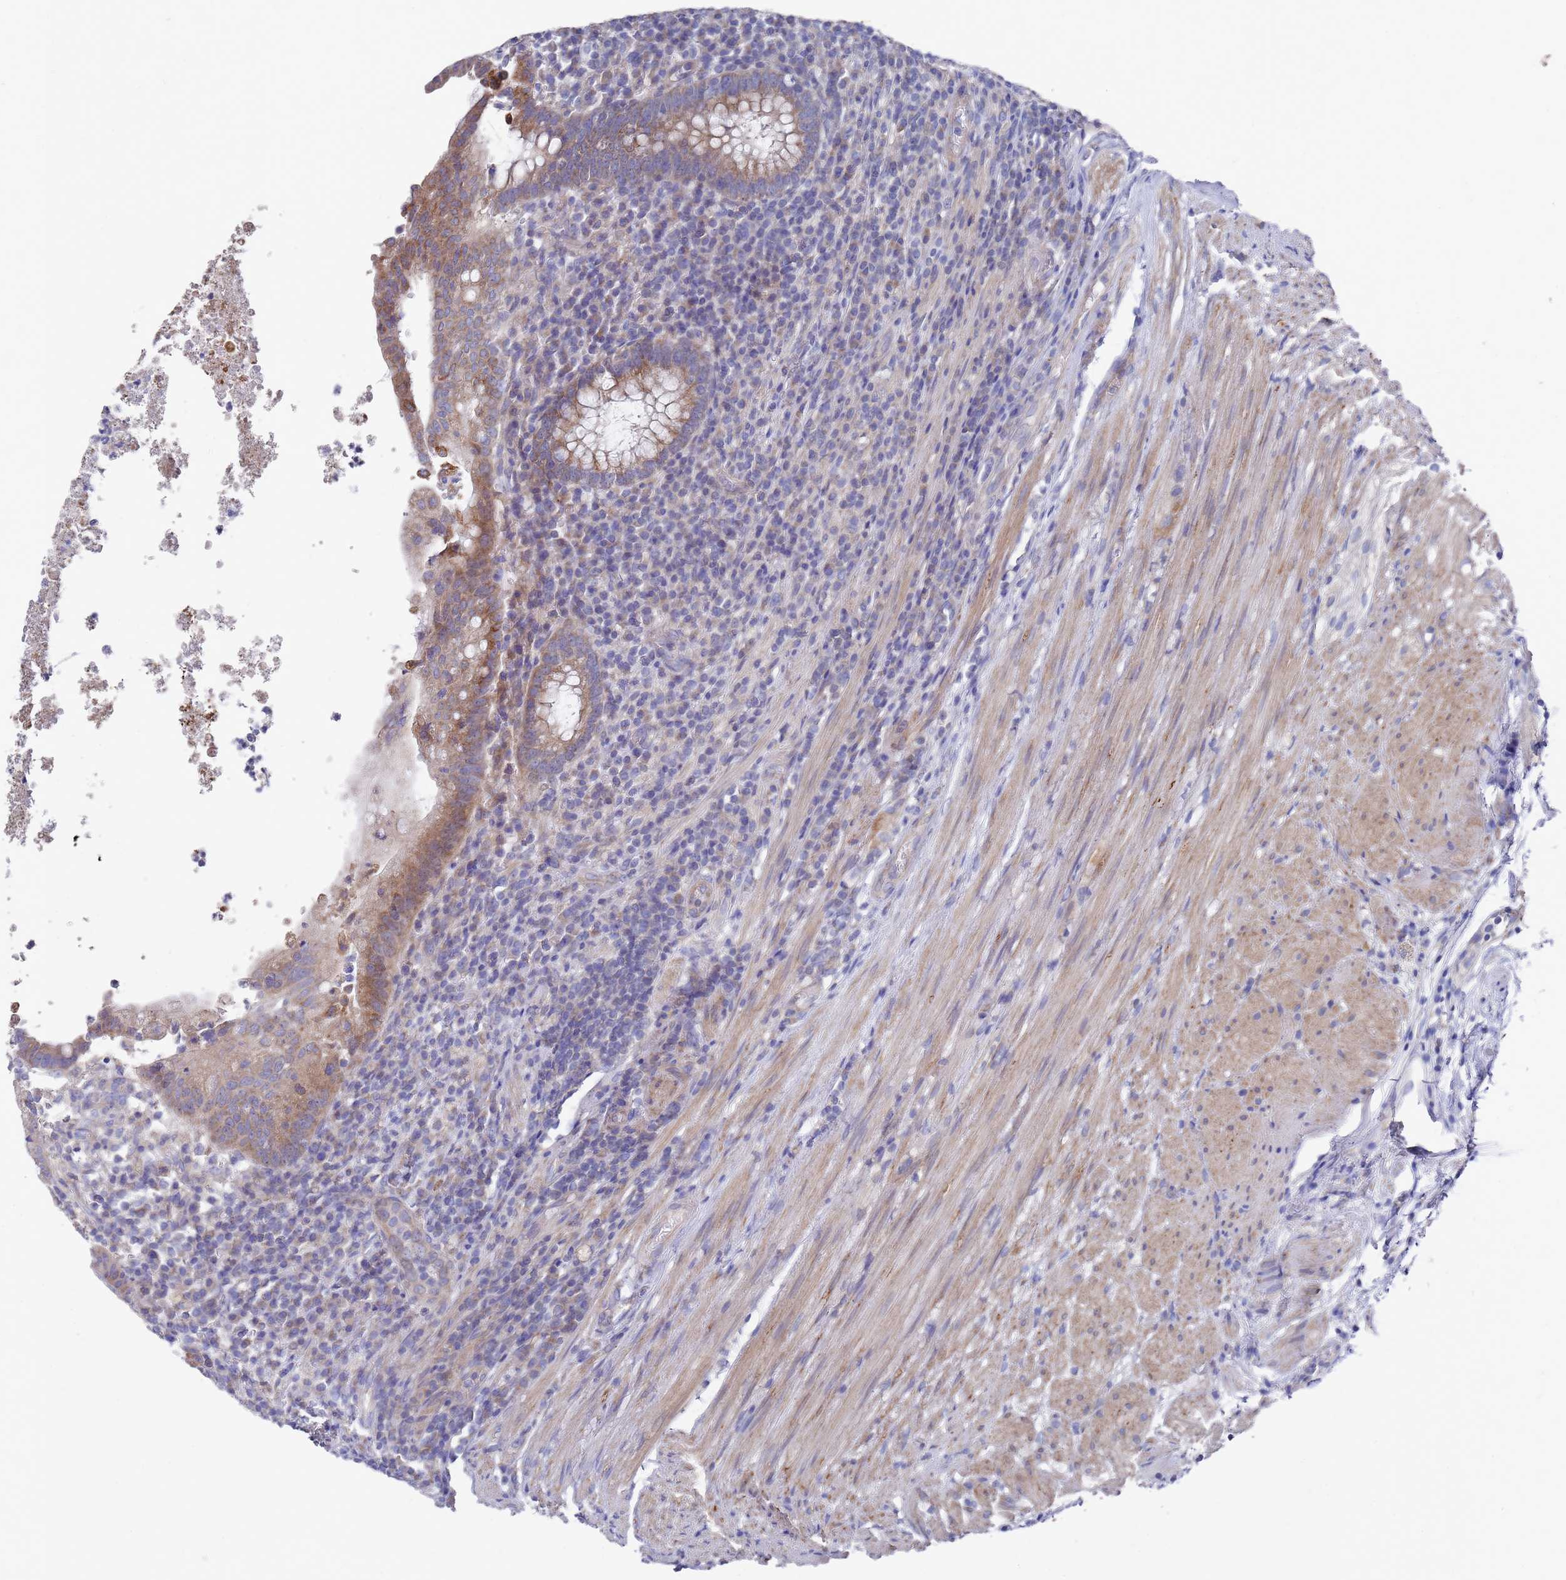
{"staining": {"intensity": "moderate", "quantity": ">75%", "location": "cytoplasmic/membranous"}, "tissue": "appendix", "cell_type": "Glandular cells", "image_type": "normal", "snomed": [{"axis": "morphology", "description": "Normal tissue, NOS"}, {"axis": "topography", "description": "Appendix"}], "caption": "Appendix stained with DAB immunohistochemistry (IHC) exhibits medium levels of moderate cytoplasmic/membranous expression in approximately >75% of glandular cells. The staining was performed using DAB to visualize the protein expression in brown, while the nuclei were stained in blue with hematoxylin (Magnification: 20x).", "gene": "SCAPER", "patient": {"sex": "male", "age": 83}}